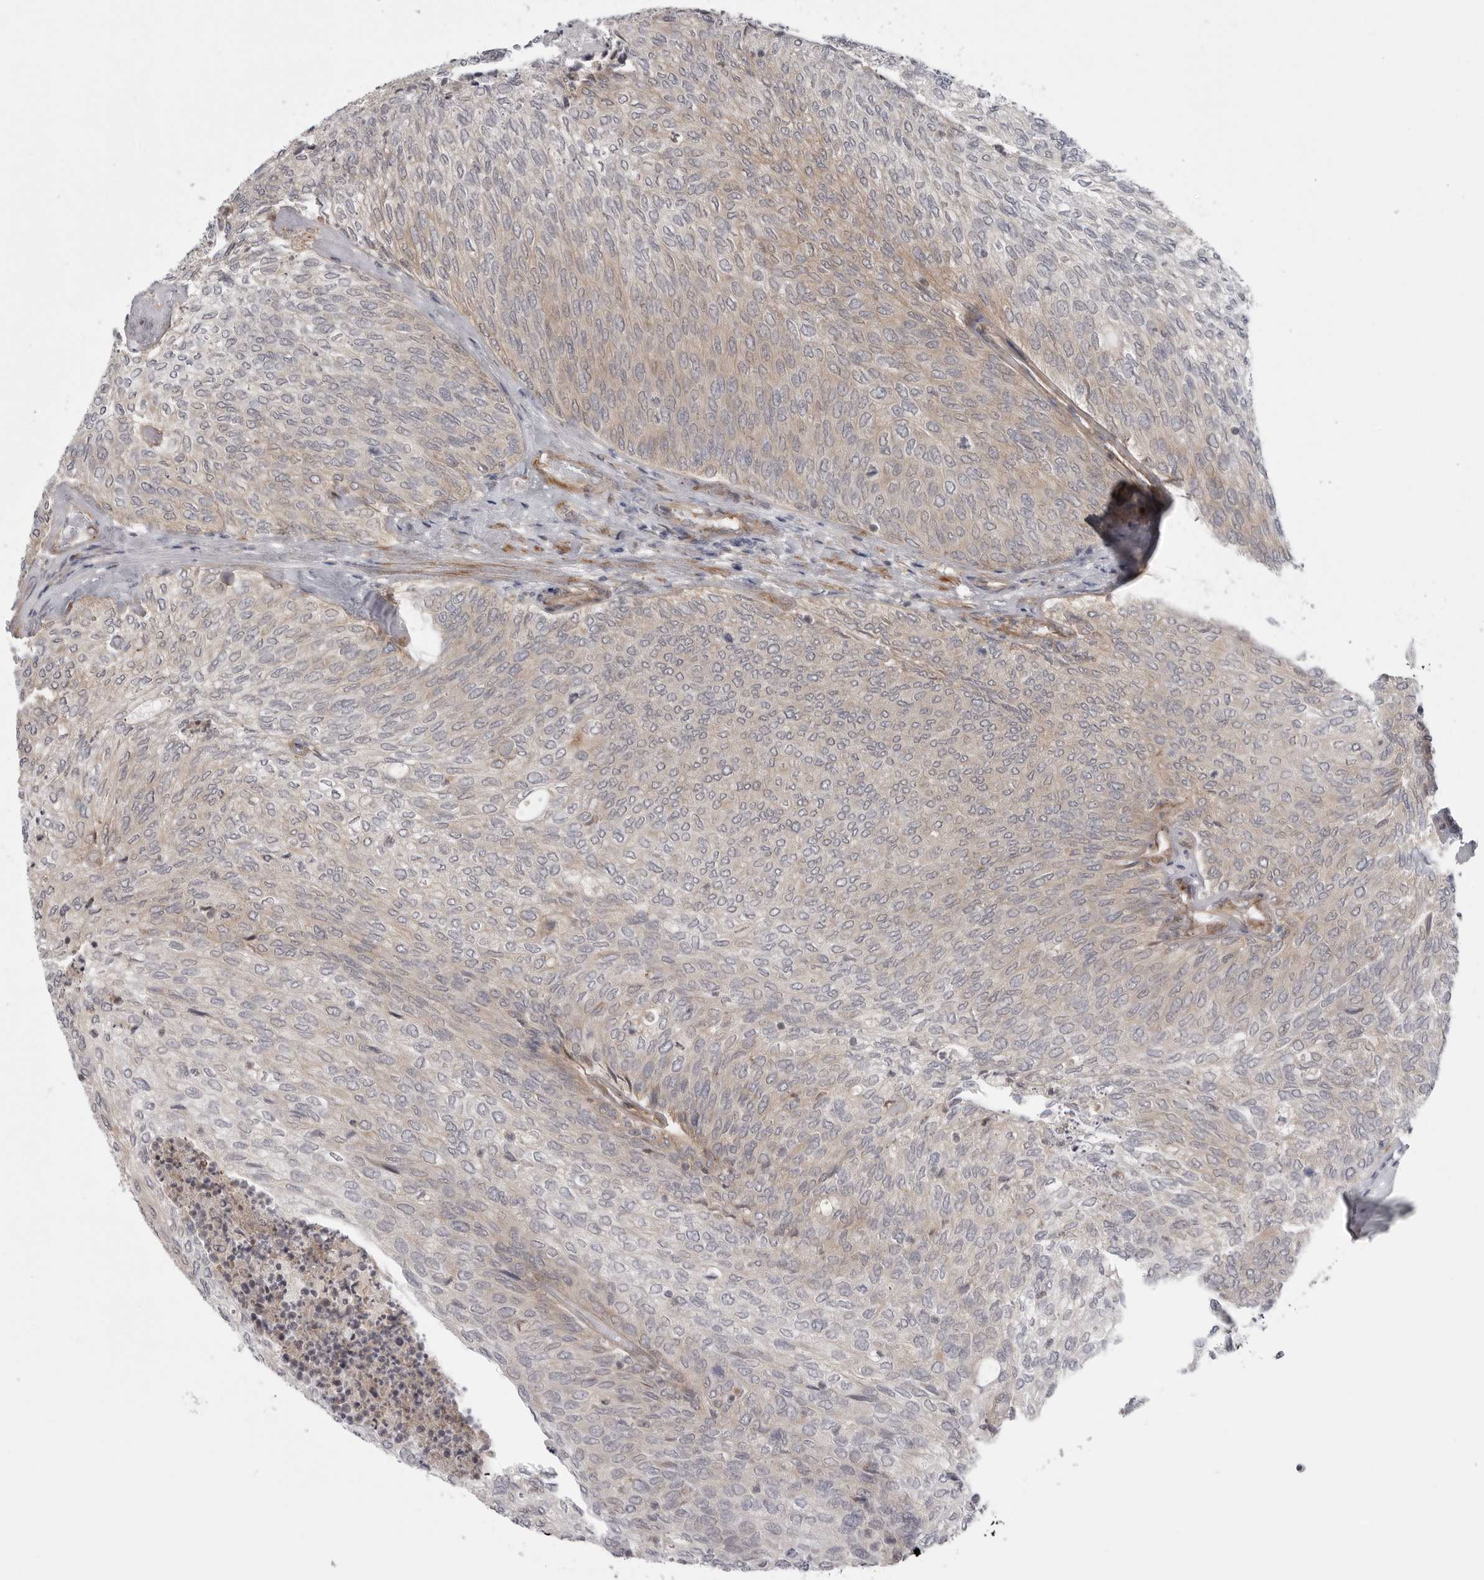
{"staining": {"intensity": "weak", "quantity": "25%-75%", "location": "cytoplasmic/membranous"}, "tissue": "urothelial cancer", "cell_type": "Tumor cells", "image_type": "cancer", "snomed": [{"axis": "morphology", "description": "Urothelial carcinoma, Low grade"}, {"axis": "topography", "description": "Urinary bladder"}], "caption": "DAB immunohistochemical staining of human urothelial cancer displays weak cytoplasmic/membranous protein positivity in about 25%-75% of tumor cells.", "gene": "SCP2", "patient": {"sex": "female", "age": 79}}